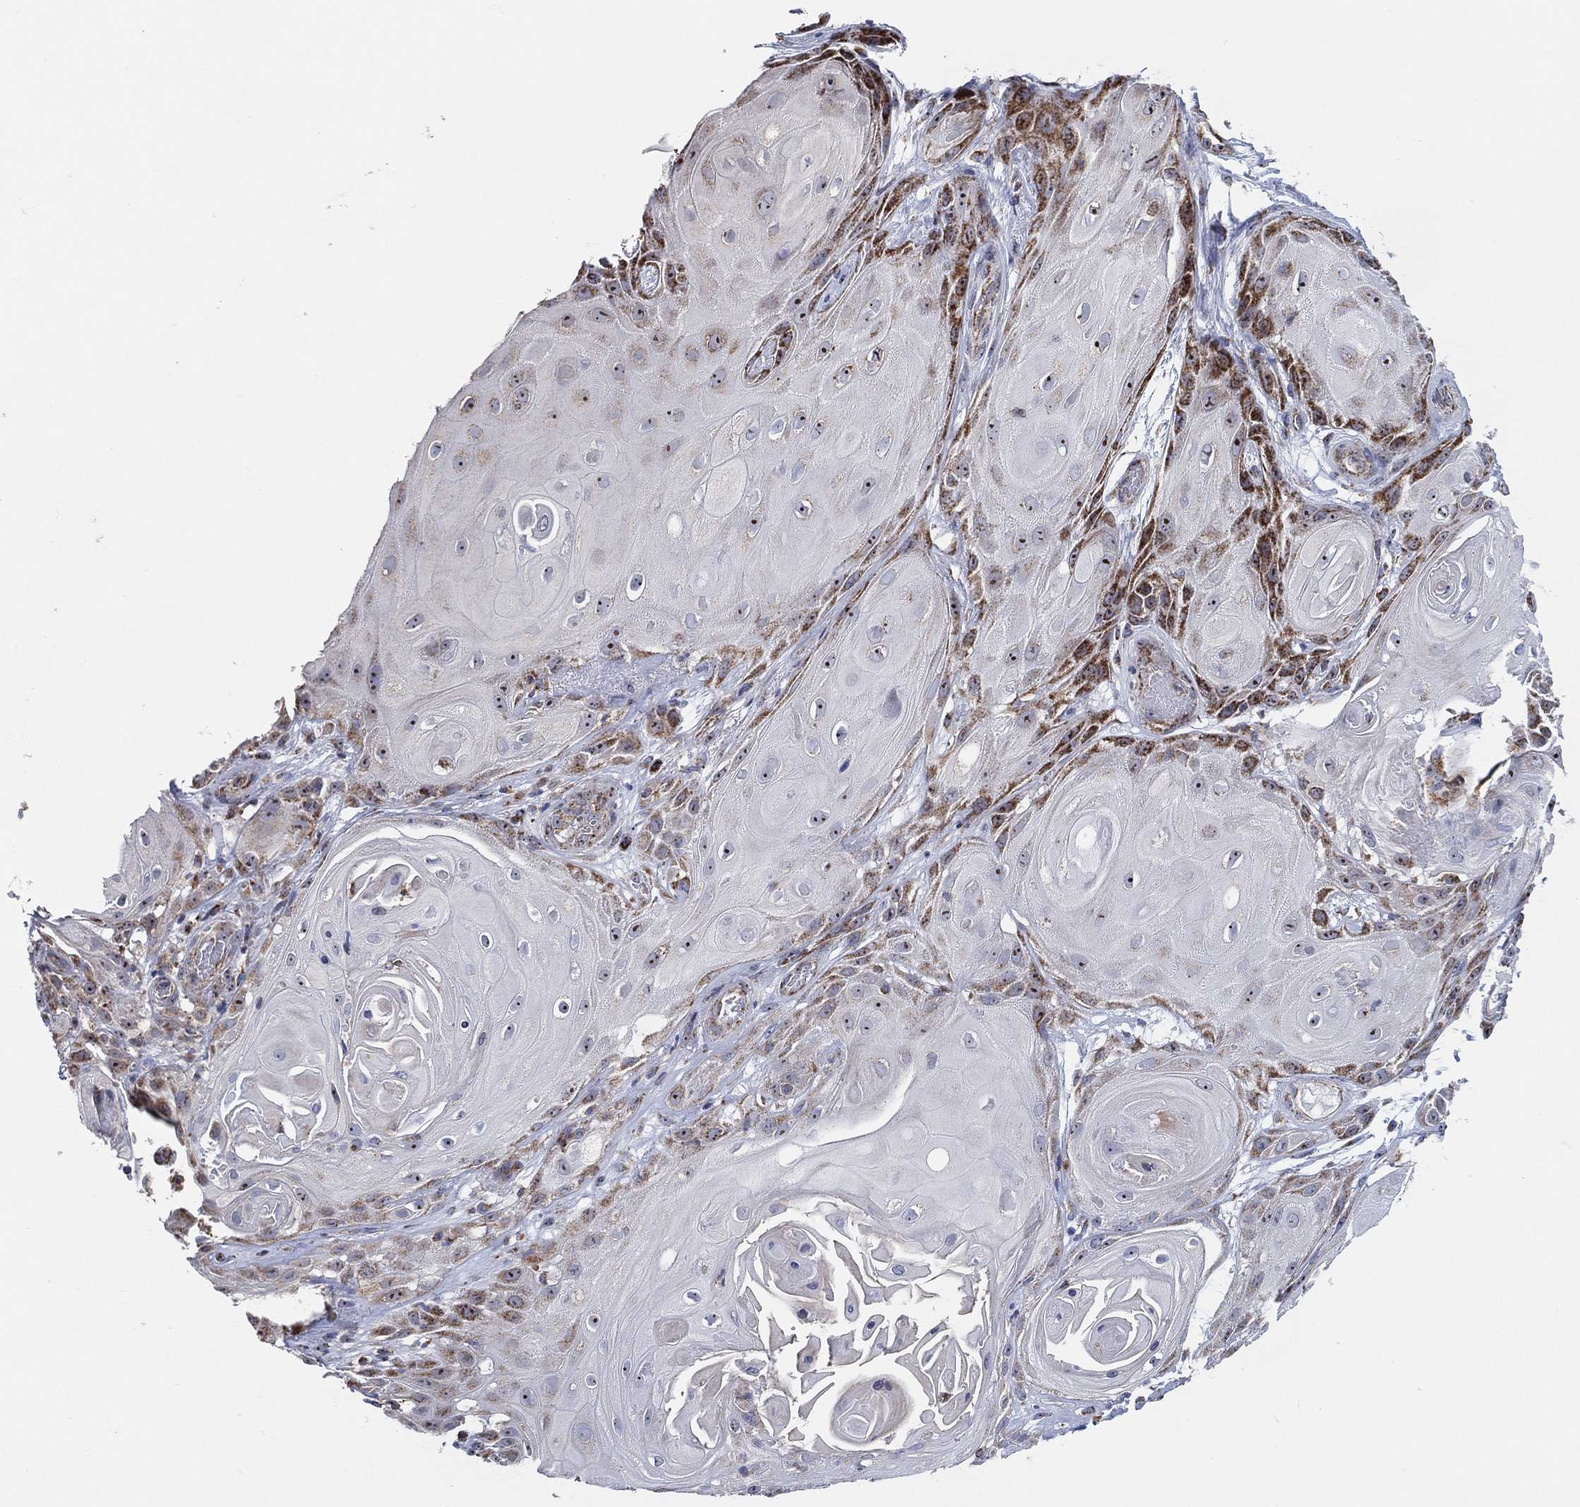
{"staining": {"intensity": "strong", "quantity": "25%-75%", "location": "cytoplasmic/membranous"}, "tissue": "skin cancer", "cell_type": "Tumor cells", "image_type": "cancer", "snomed": [{"axis": "morphology", "description": "Squamous cell carcinoma, NOS"}, {"axis": "topography", "description": "Skin"}], "caption": "A histopathology image of human skin cancer (squamous cell carcinoma) stained for a protein shows strong cytoplasmic/membranous brown staining in tumor cells.", "gene": "GCAT", "patient": {"sex": "male", "age": 62}}